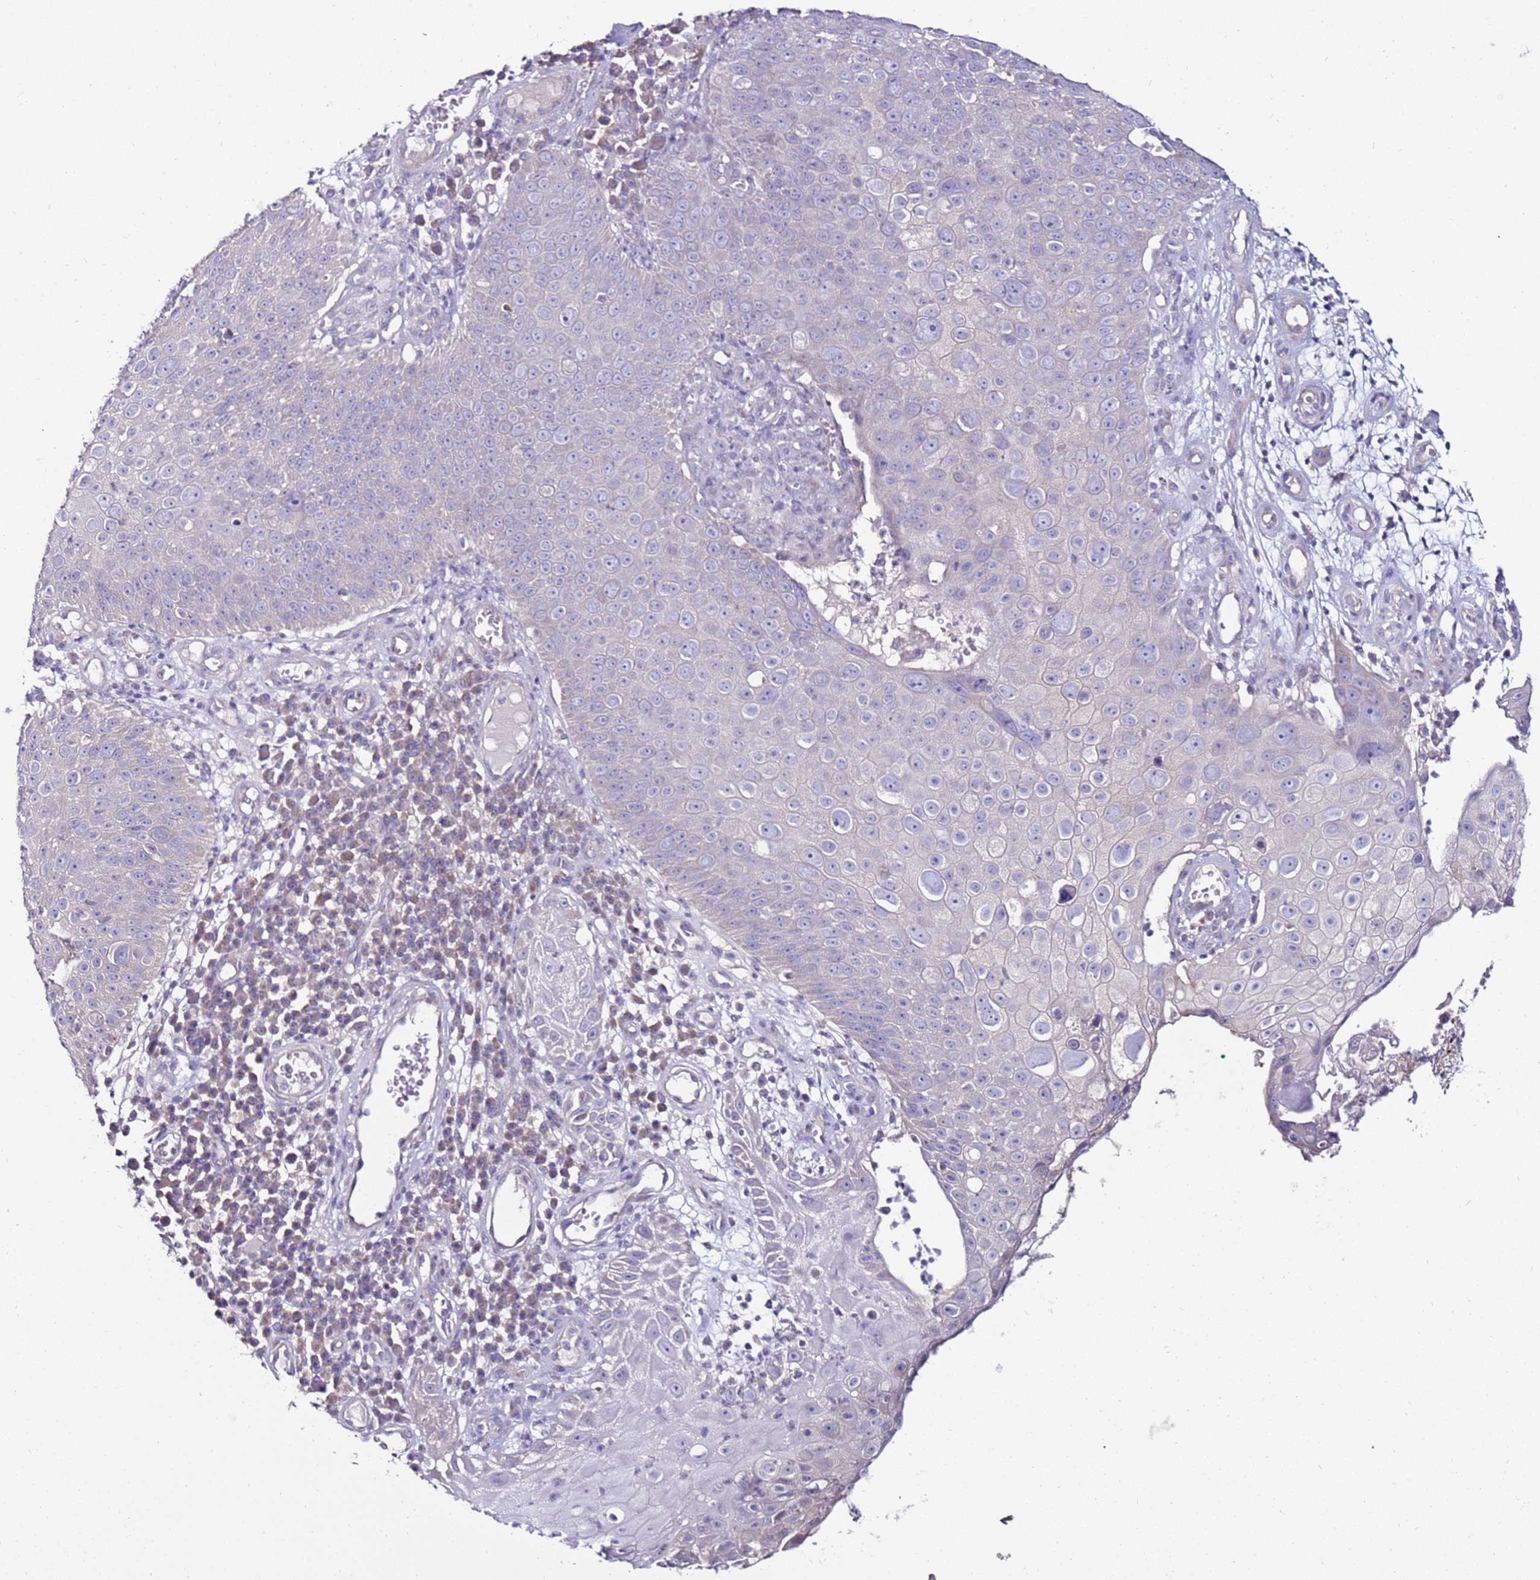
{"staining": {"intensity": "negative", "quantity": "none", "location": "none"}, "tissue": "skin cancer", "cell_type": "Tumor cells", "image_type": "cancer", "snomed": [{"axis": "morphology", "description": "Squamous cell carcinoma, NOS"}, {"axis": "topography", "description": "Skin"}], "caption": "DAB immunohistochemical staining of human skin cancer displays no significant staining in tumor cells. (Brightfield microscopy of DAB (3,3'-diaminobenzidine) immunohistochemistry (IHC) at high magnification).", "gene": "GPN3", "patient": {"sex": "male", "age": 71}}